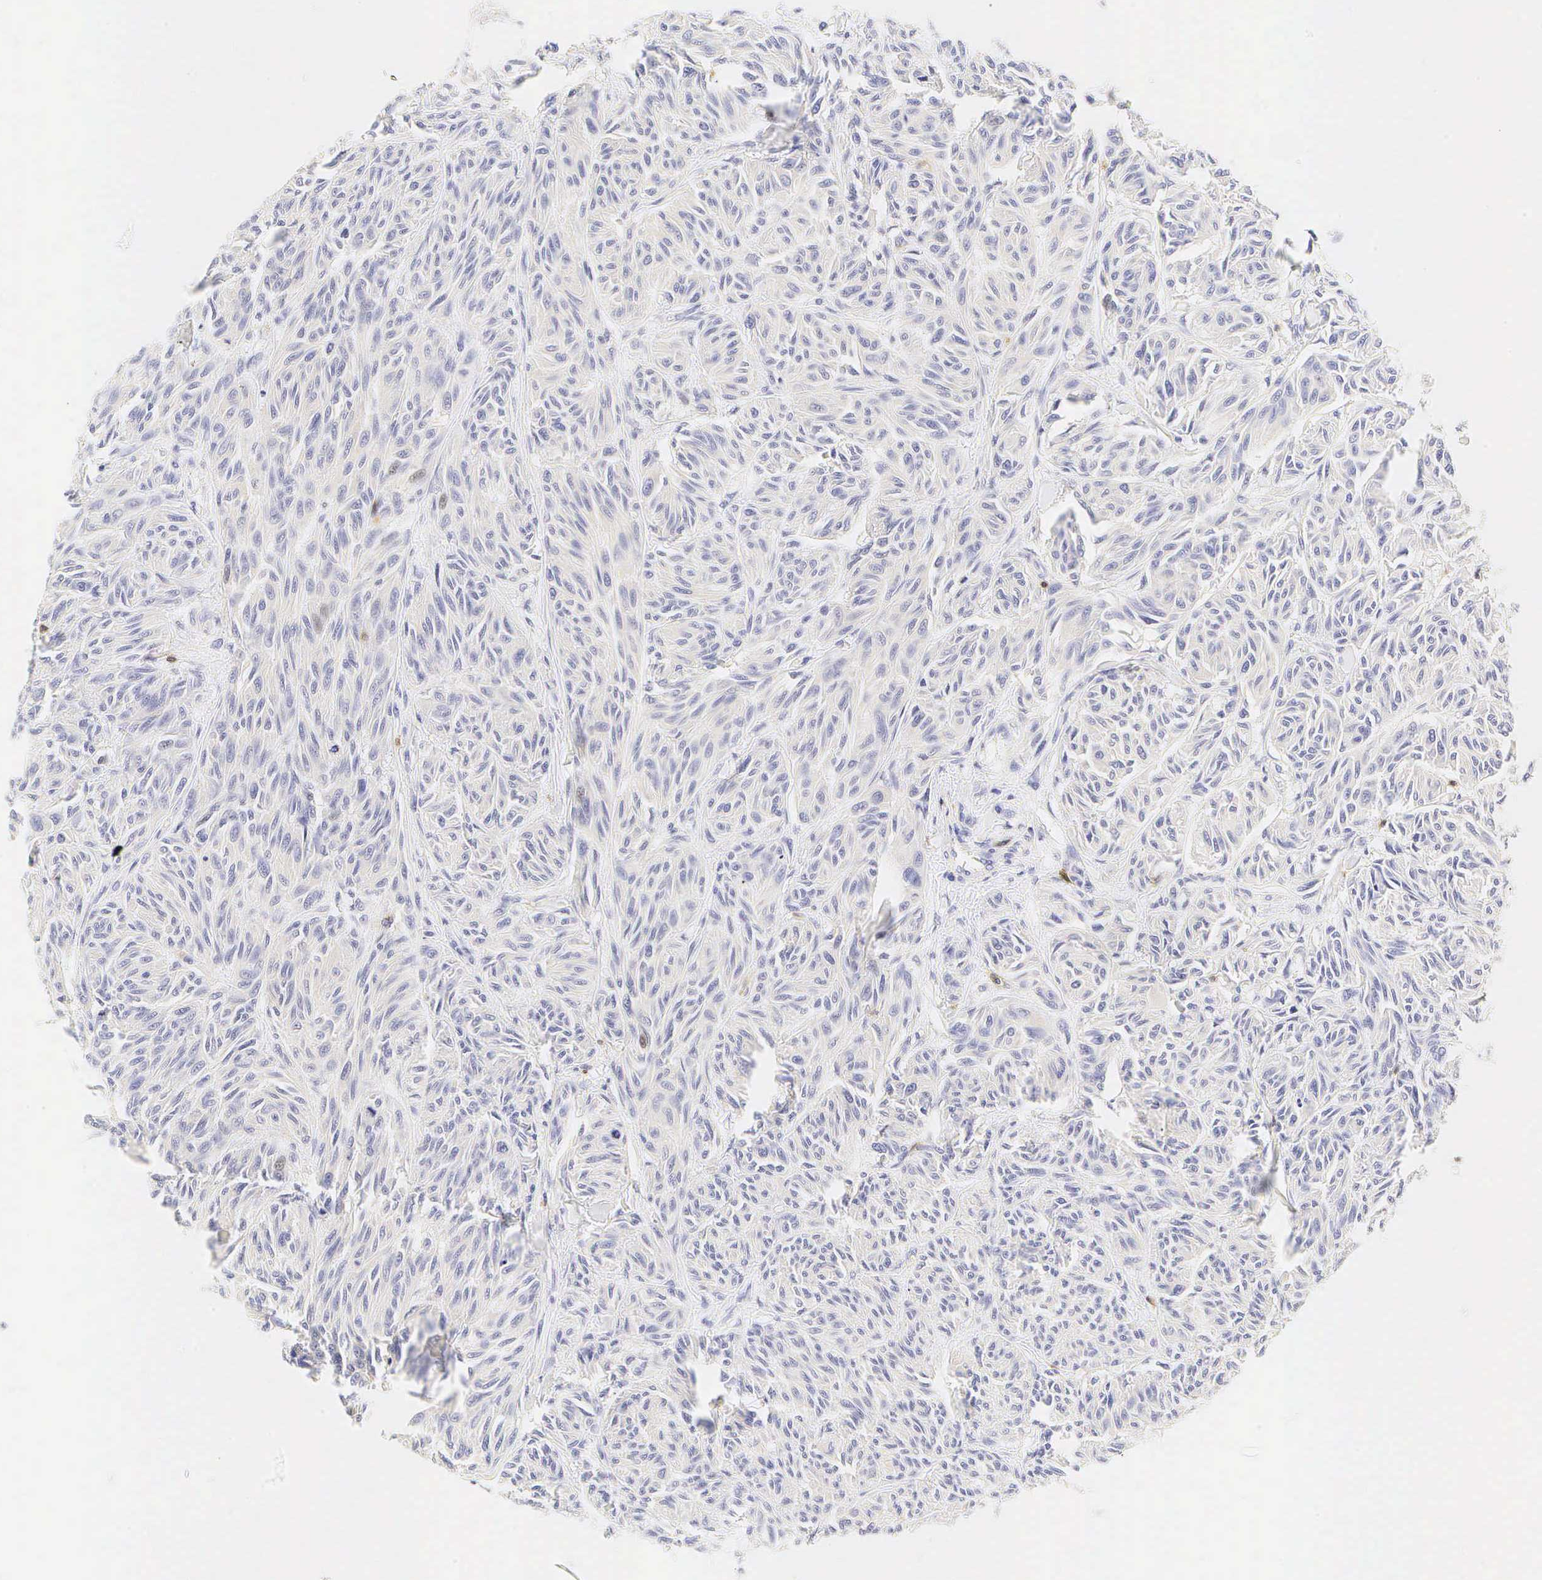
{"staining": {"intensity": "negative", "quantity": "none", "location": "none"}, "tissue": "melanoma", "cell_type": "Tumor cells", "image_type": "cancer", "snomed": [{"axis": "morphology", "description": "Malignant melanoma, NOS"}, {"axis": "topography", "description": "Skin"}], "caption": "Immunohistochemical staining of melanoma reveals no significant staining in tumor cells. (DAB immunohistochemistry (IHC) visualized using brightfield microscopy, high magnification).", "gene": "CD3E", "patient": {"sex": "male", "age": 54}}